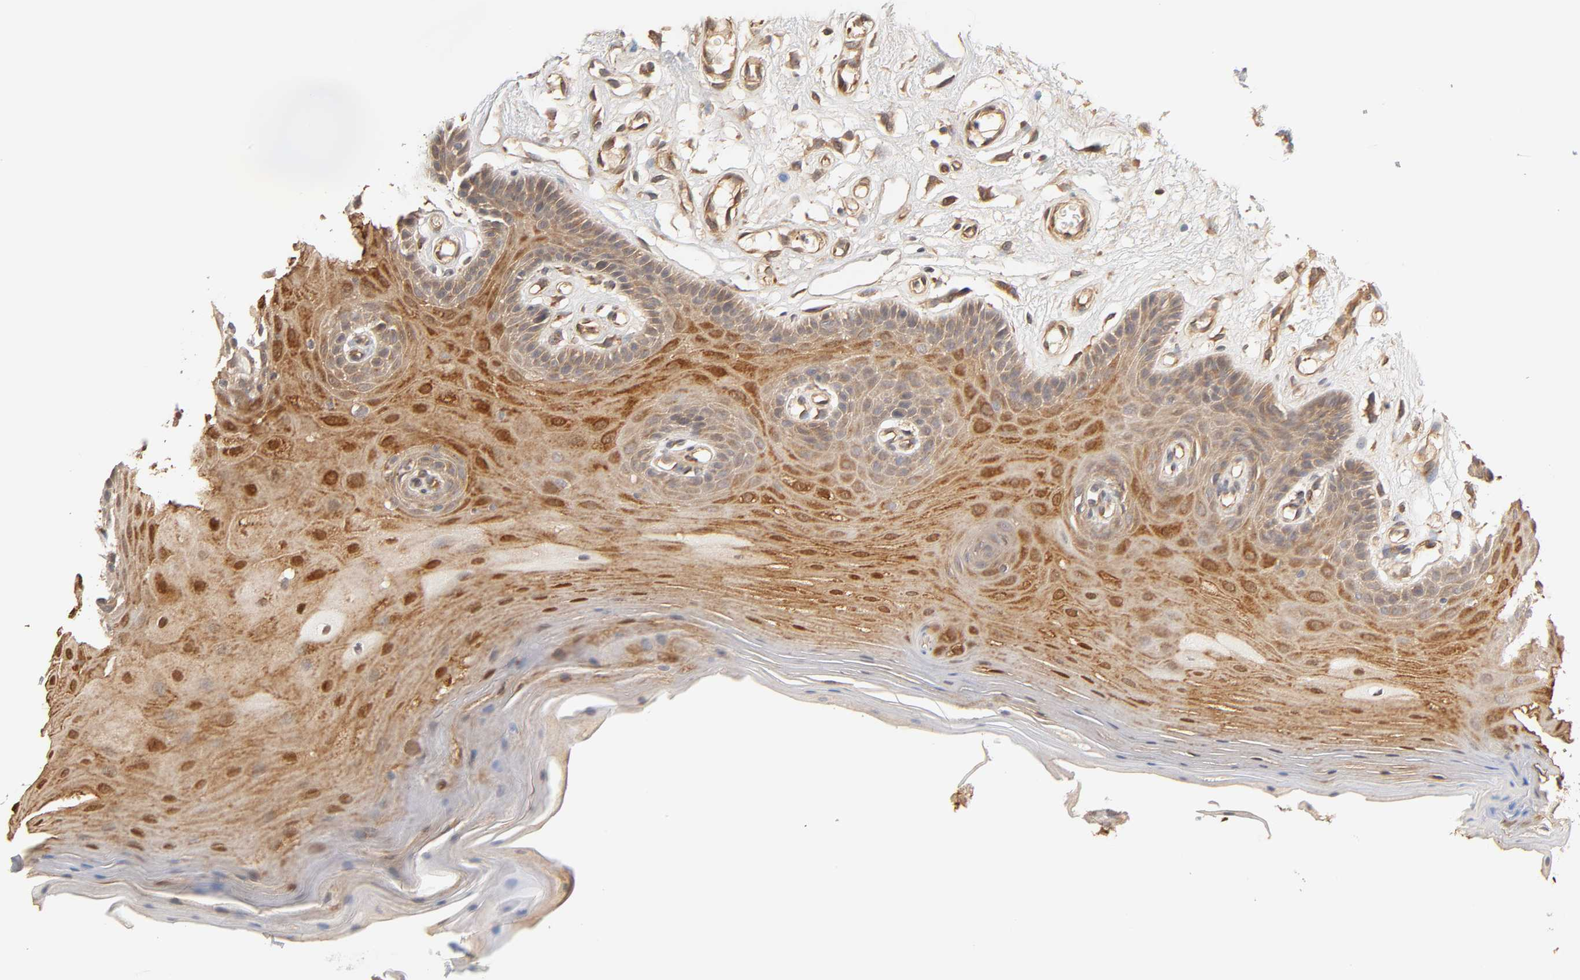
{"staining": {"intensity": "strong", "quantity": ">75%", "location": "cytoplasmic/membranous,nuclear"}, "tissue": "oral mucosa", "cell_type": "Squamous epithelial cells", "image_type": "normal", "snomed": [{"axis": "morphology", "description": "Normal tissue, NOS"}, {"axis": "morphology", "description": "Squamous cell carcinoma, NOS"}, {"axis": "topography", "description": "Skeletal muscle"}, {"axis": "topography", "description": "Oral tissue"}, {"axis": "topography", "description": "Head-Neck"}], "caption": "Approximately >75% of squamous epithelial cells in normal human oral mucosa reveal strong cytoplasmic/membranous,nuclear protein expression as visualized by brown immunohistochemical staining.", "gene": "EPS8", "patient": {"sex": "male", "age": 71}}